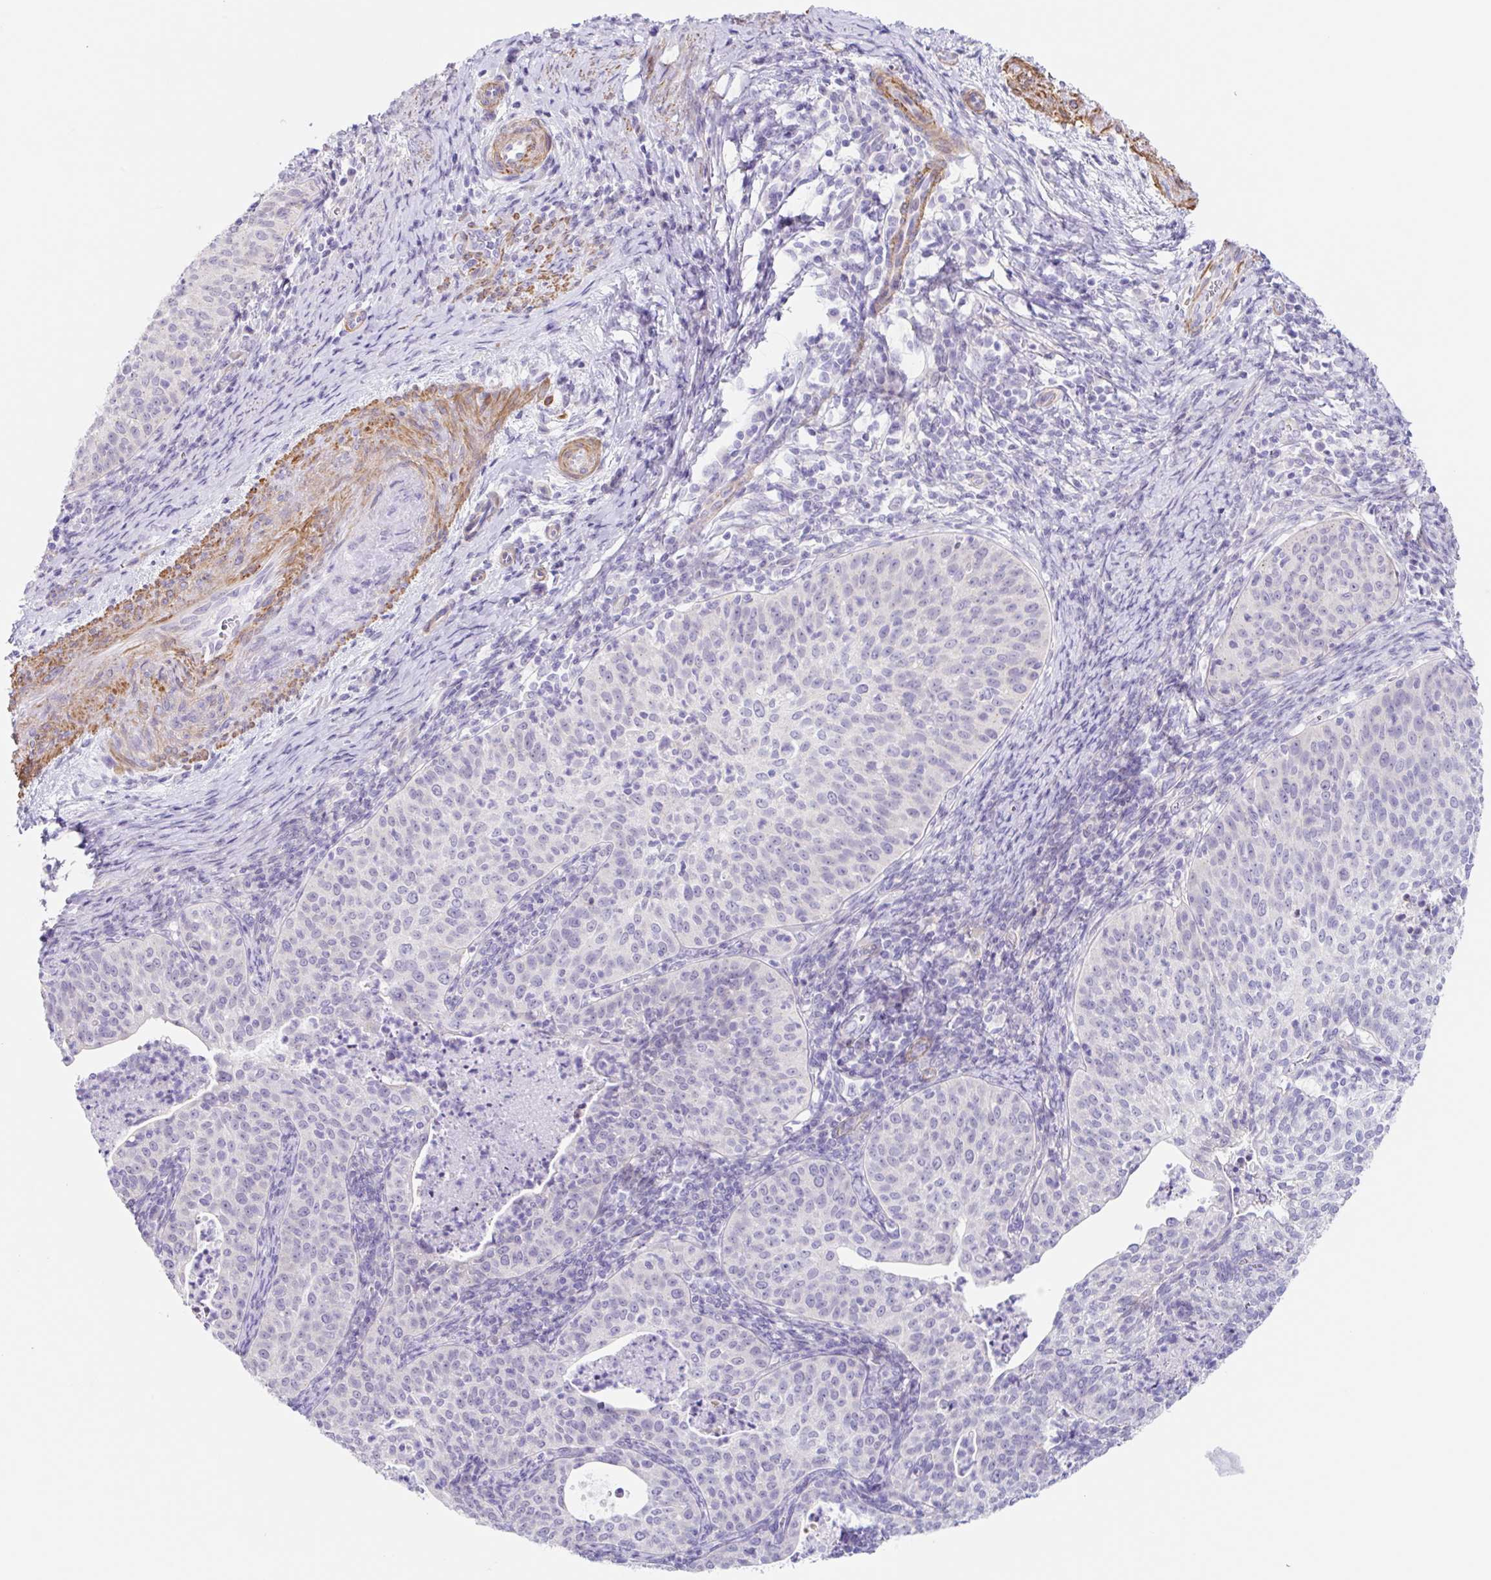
{"staining": {"intensity": "negative", "quantity": "none", "location": "none"}, "tissue": "cervical cancer", "cell_type": "Tumor cells", "image_type": "cancer", "snomed": [{"axis": "morphology", "description": "Squamous cell carcinoma, NOS"}, {"axis": "topography", "description": "Cervix"}], "caption": "This histopathology image is of cervical cancer (squamous cell carcinoma) stained with immunohistochemistry (IHC) to label a protein in brown with the nuclei are counter-stained blue. There is no staining in tumor cells.", "gene": "DCAF17", "patient": {"sex": "female", "age": 30}}